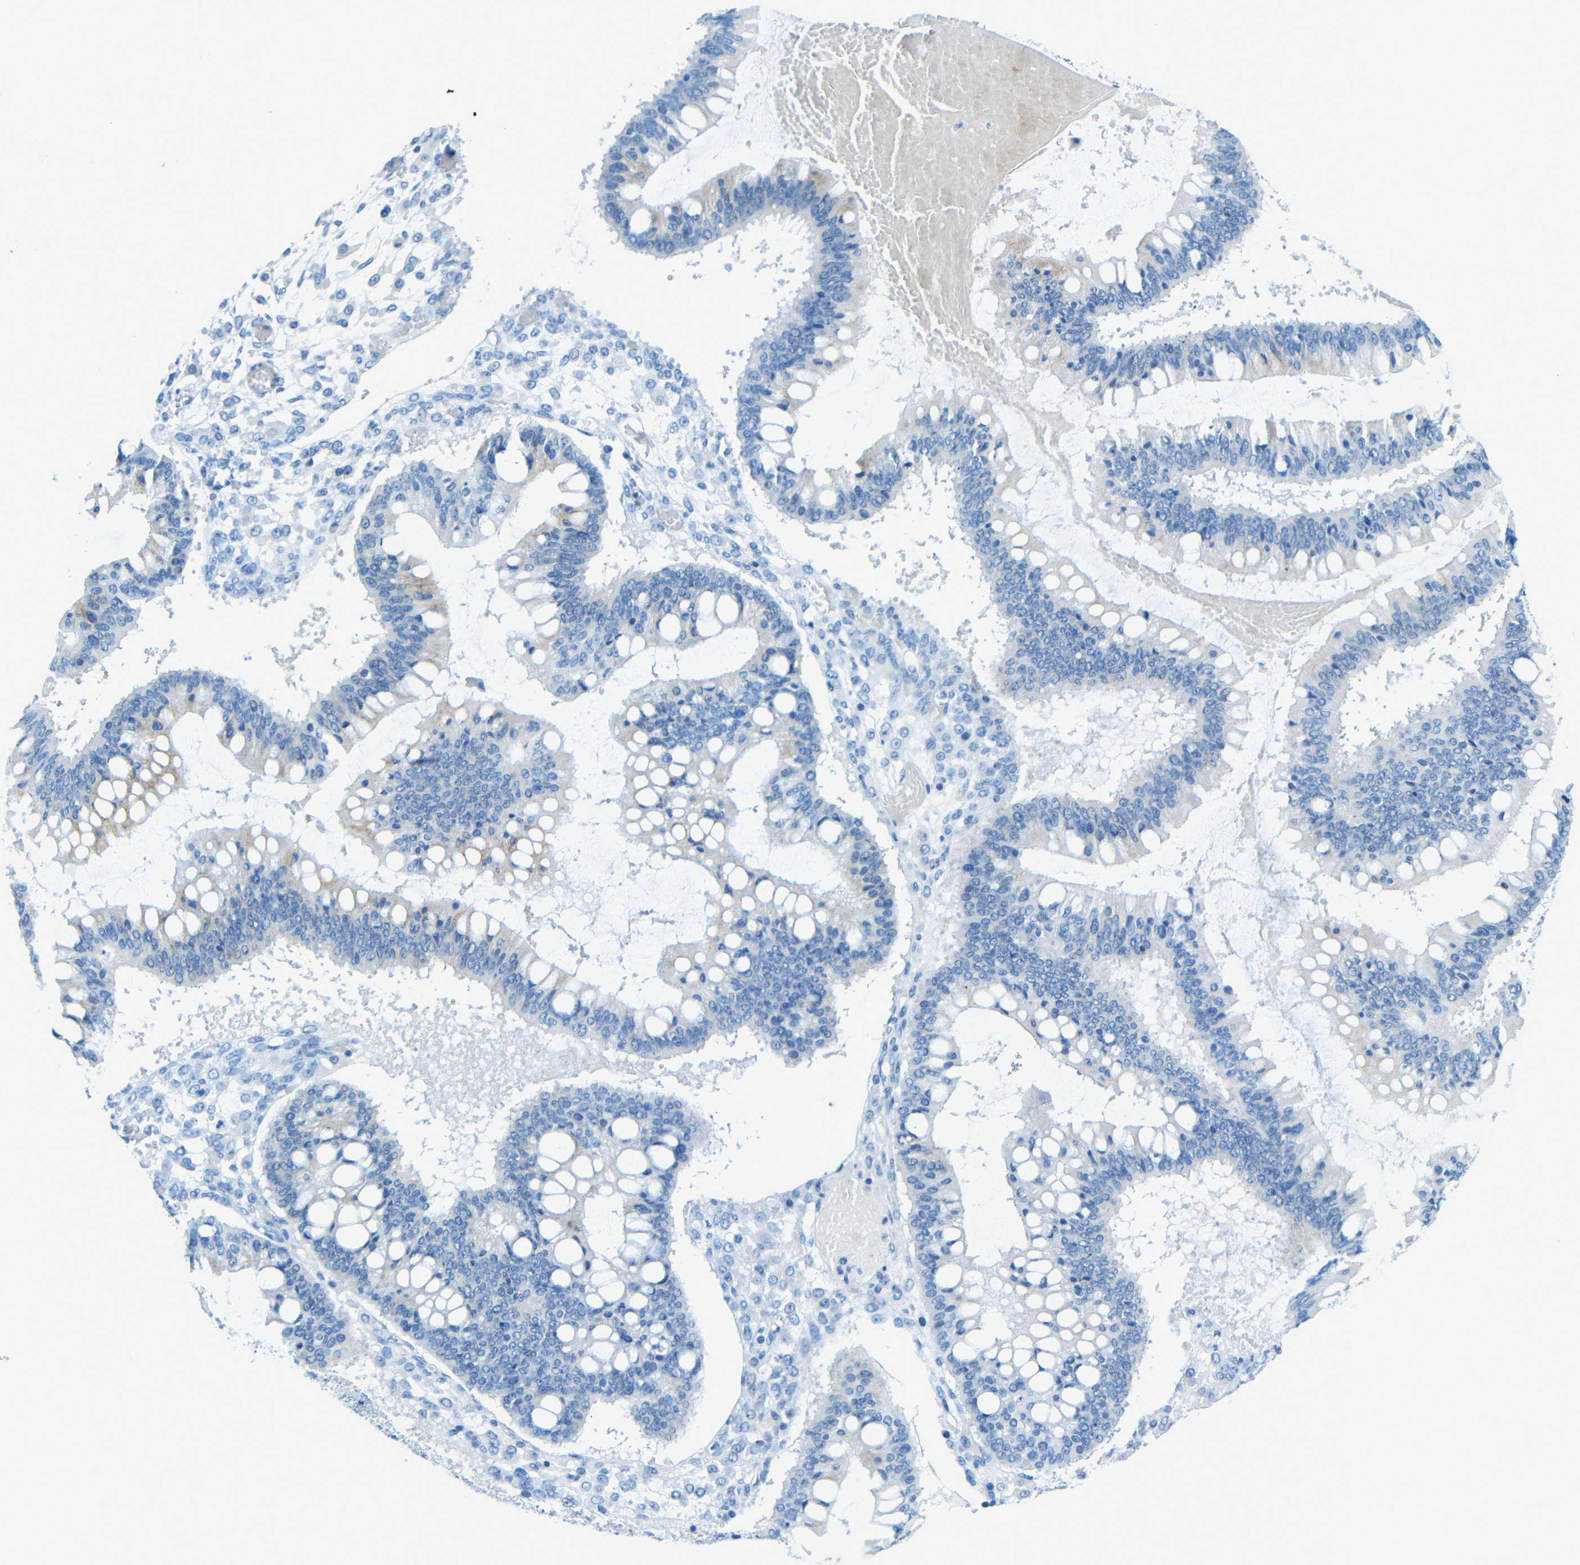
{"staining": {"intensity": "negative", "quantity": "none", "location": "none"}, "tissue": "ovarian cancer", "cell_type": "Tumor cells", "image_type": "cancer", "snomed": [{"axis": "morphology", "description": "Cystadenocarcinoma, mucinous, NOS"}, {"axis": "topography", "description": "Ovary"}], "caption": "This is an immunohistochemistry image of human mucinous cystadenocarcinoma (ovarian). There is no positivity in tumor cells.", "gene": "TUBB4B", "patient": {"sex": "female", "age": 73}}